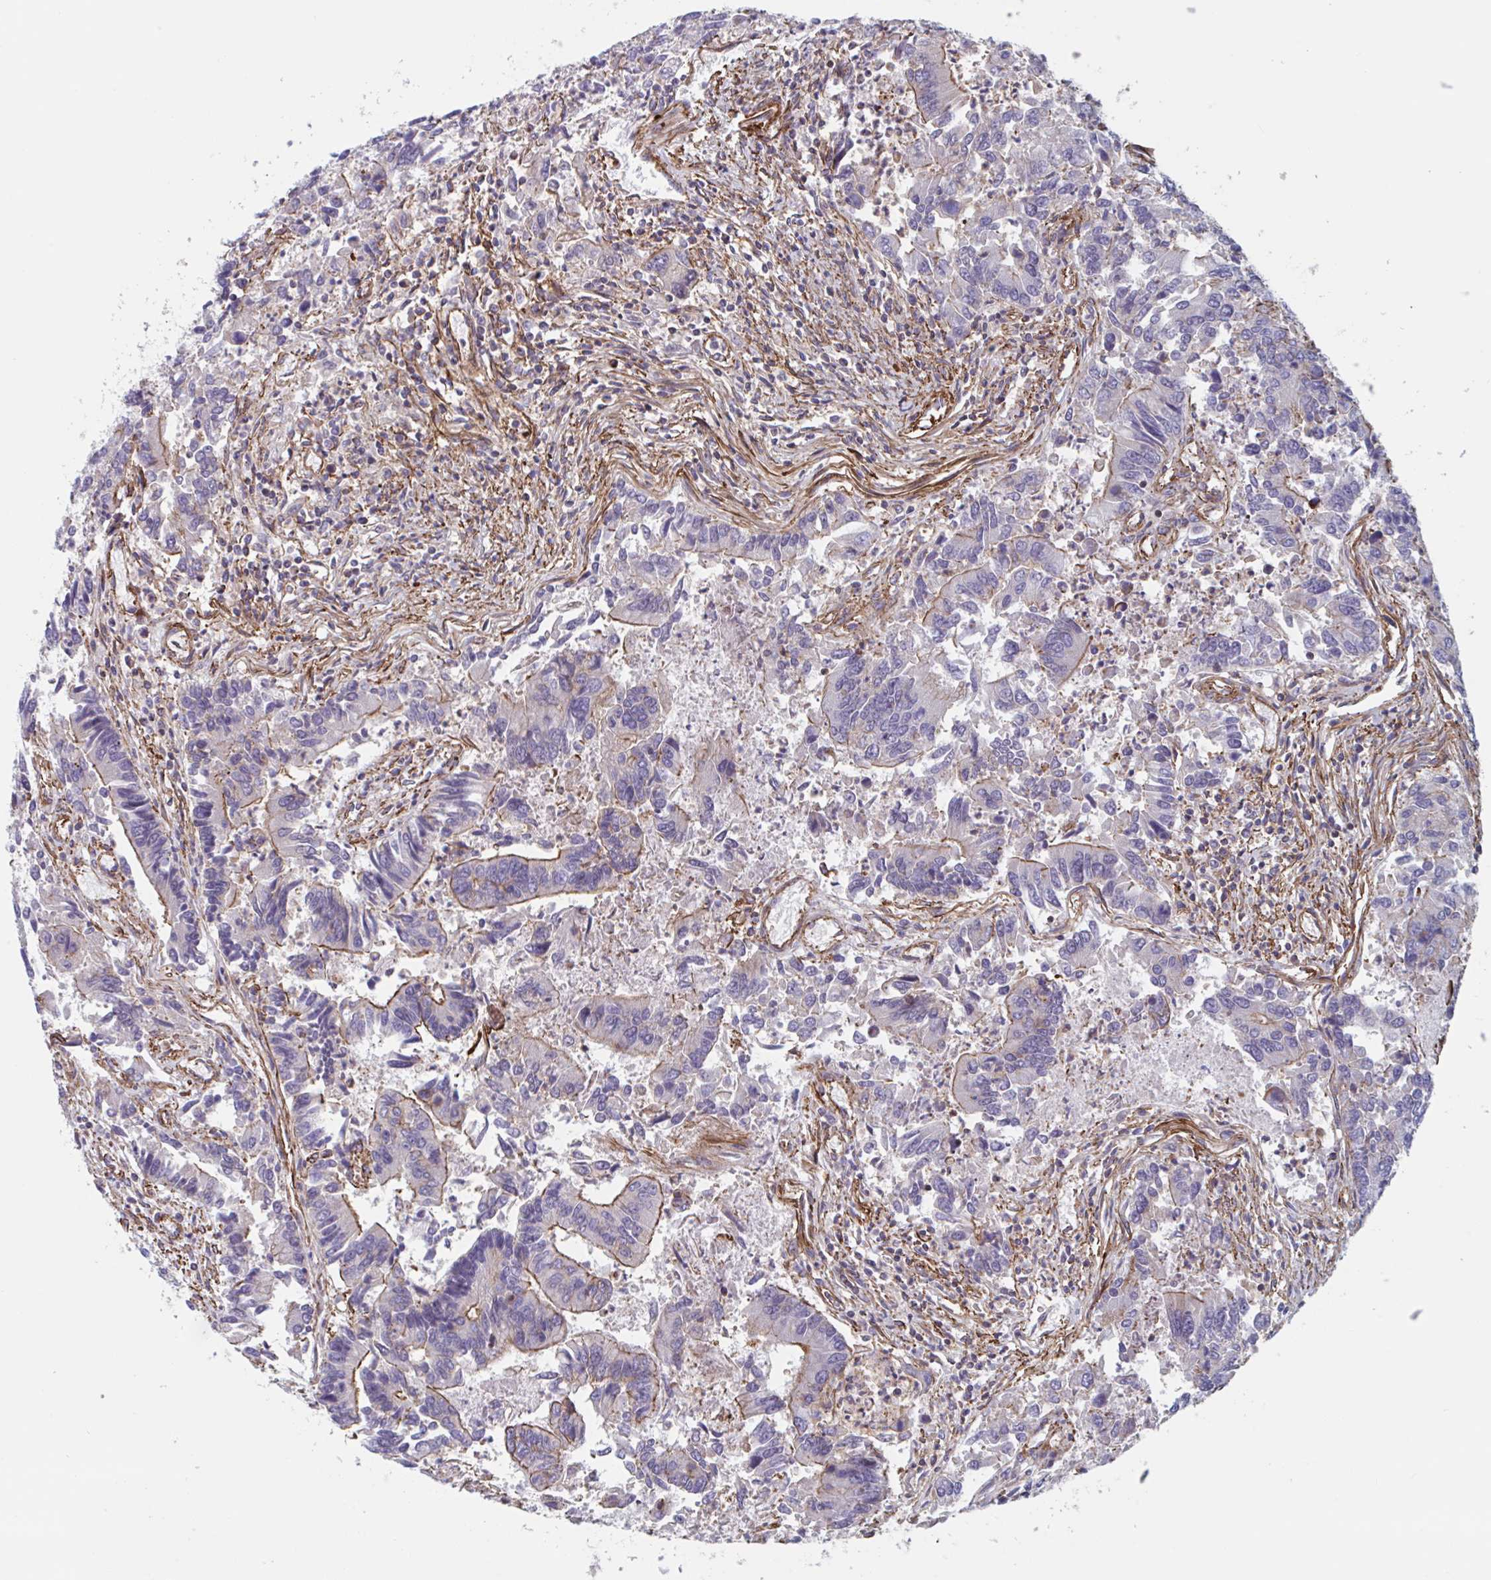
{"staining": {"intensity": "moderate", "quantity": "<25%", "location": "cytoplasmic/membranous"}, "tissue": "colorectal cancer", "cell_type": "Tumor cells", "image_type": "cancer", "snomed": [{"axis": "morphology", "description": "Adenocarcinoma, NOS"}, {"axis": "topography", "description": "Colon"}], "caption": "Colorectal adenocarcinoma stained with a protein marker demonstrates moderate staining in tumor cells.", "gene": "SHISA7", "patient": {"sex": "female", "age": 67}}